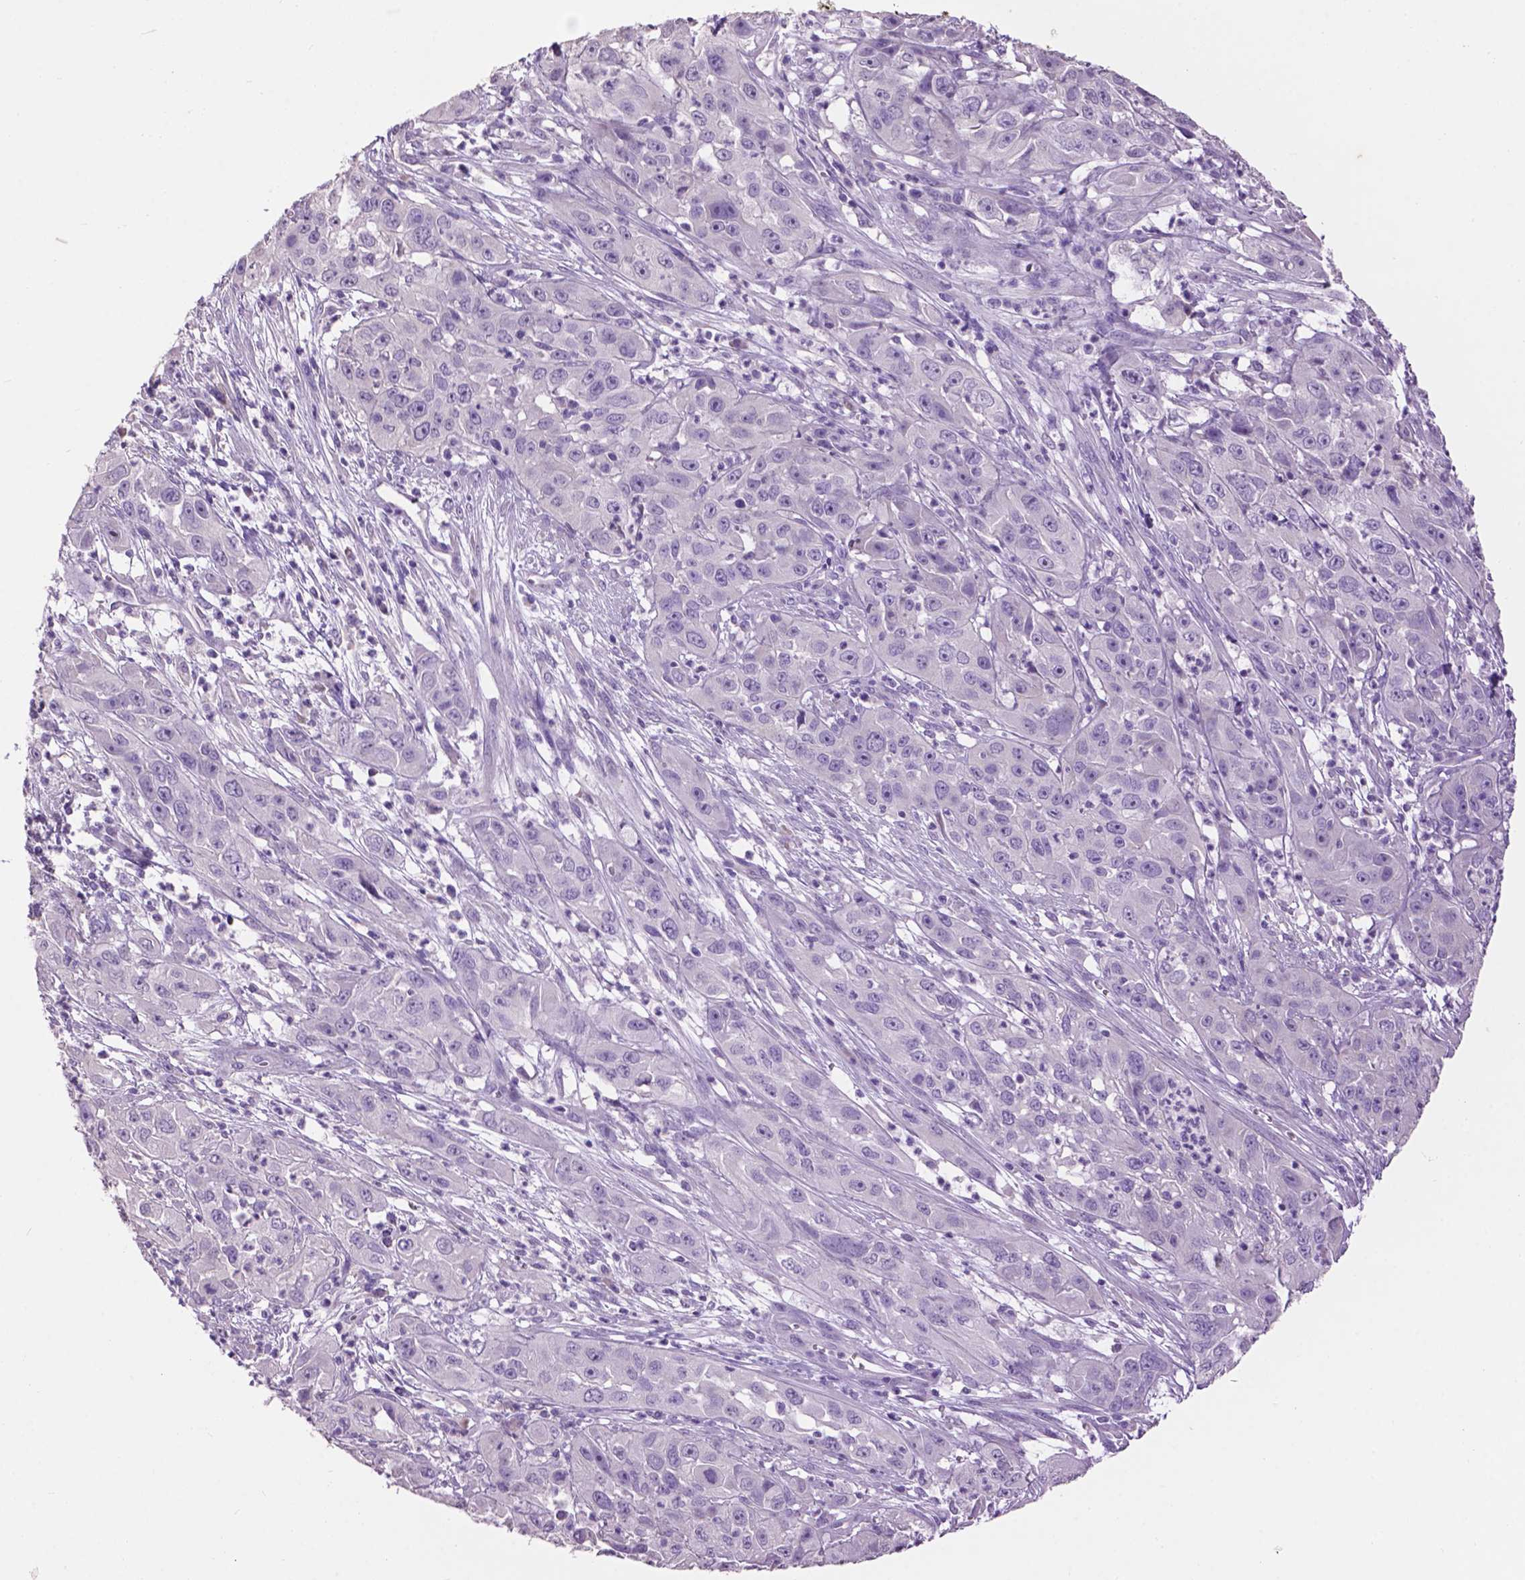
{"staining": {"intensity": "negative", "quantity": "none", "location": "none"}, "tissue": "cervical cancer", "cell_type": "Tumor cells", "image_type": "cancer", "snomed": [{"axis": "morphology", "description": "Squamous cell carcinoma, NOS"}, {"axis": "topography", "description": "Cervix"}], "caption": "A histopathology image of cervical cancer (squamous cell carcinoma) stained for a protein shows no brown staining in tumor cells. (Brightfield microscopy of DAB (3,3'-diaminobenzidine) IHC at high magnification).", "gene": "CRYBA4", "patient": {"sex": "female", "age": 32}}